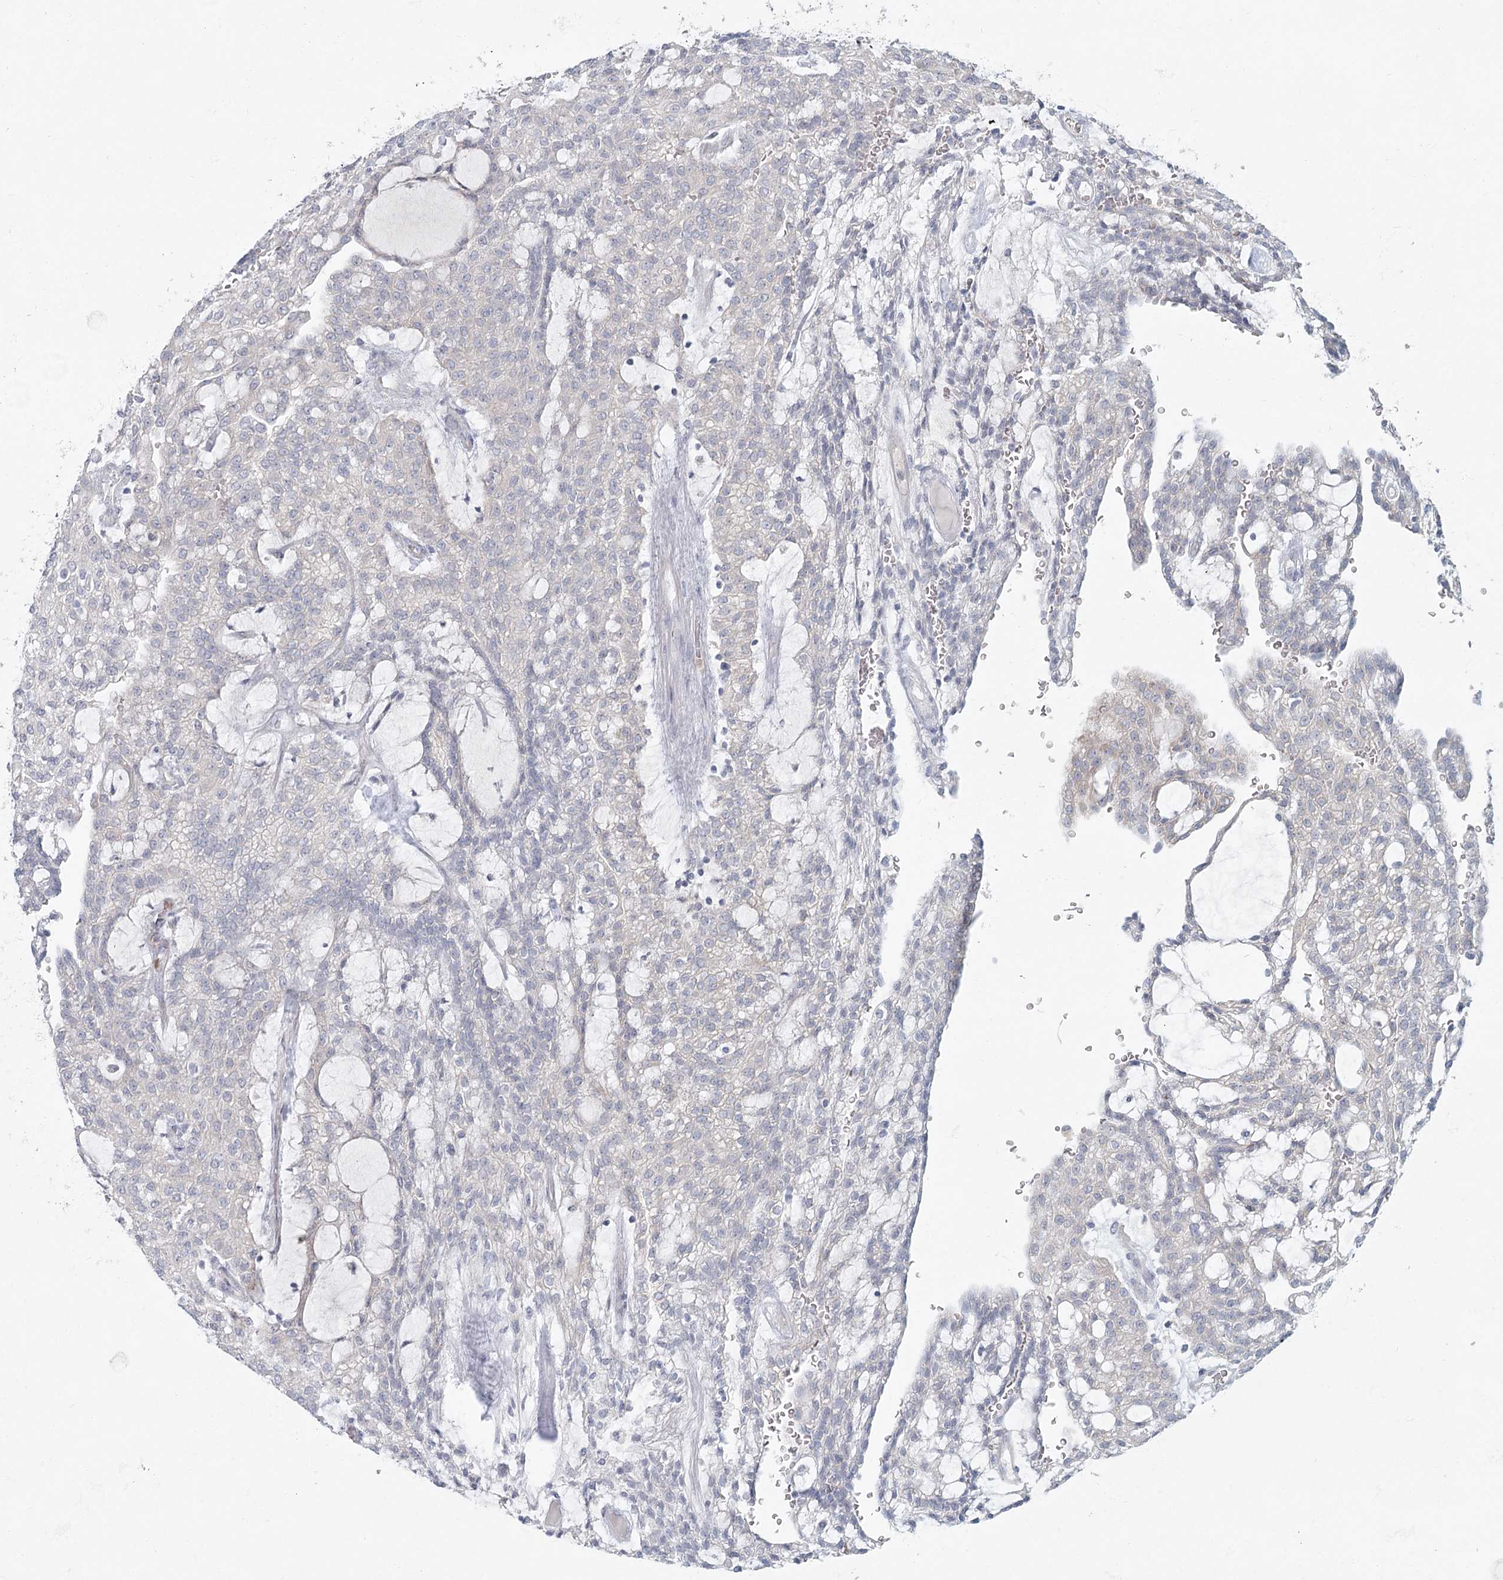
{"staining": {"intensity": "negative", "quantity": "none", "location": "none"}, "tissue": "renal cancer", "cell_type": "Tumor cells", "image_type": "cancer", "snomed": [{"axis": "morphology", "description": "Adenocarcinoma, NOS"}, {"axis": "topography", "description": "Kidney"}], "caption": "This is a micrograph of immunohistochemistry (IHC) staining of renal cancer (adenocarcinoma), which shows no positivity in tumor cells. The staining is performed using DAB brown chromogen with nuclei counter-stained in using hematoxylin.", "gene": "FAM110C", "patient": {"sex": "male", "age": 63}}